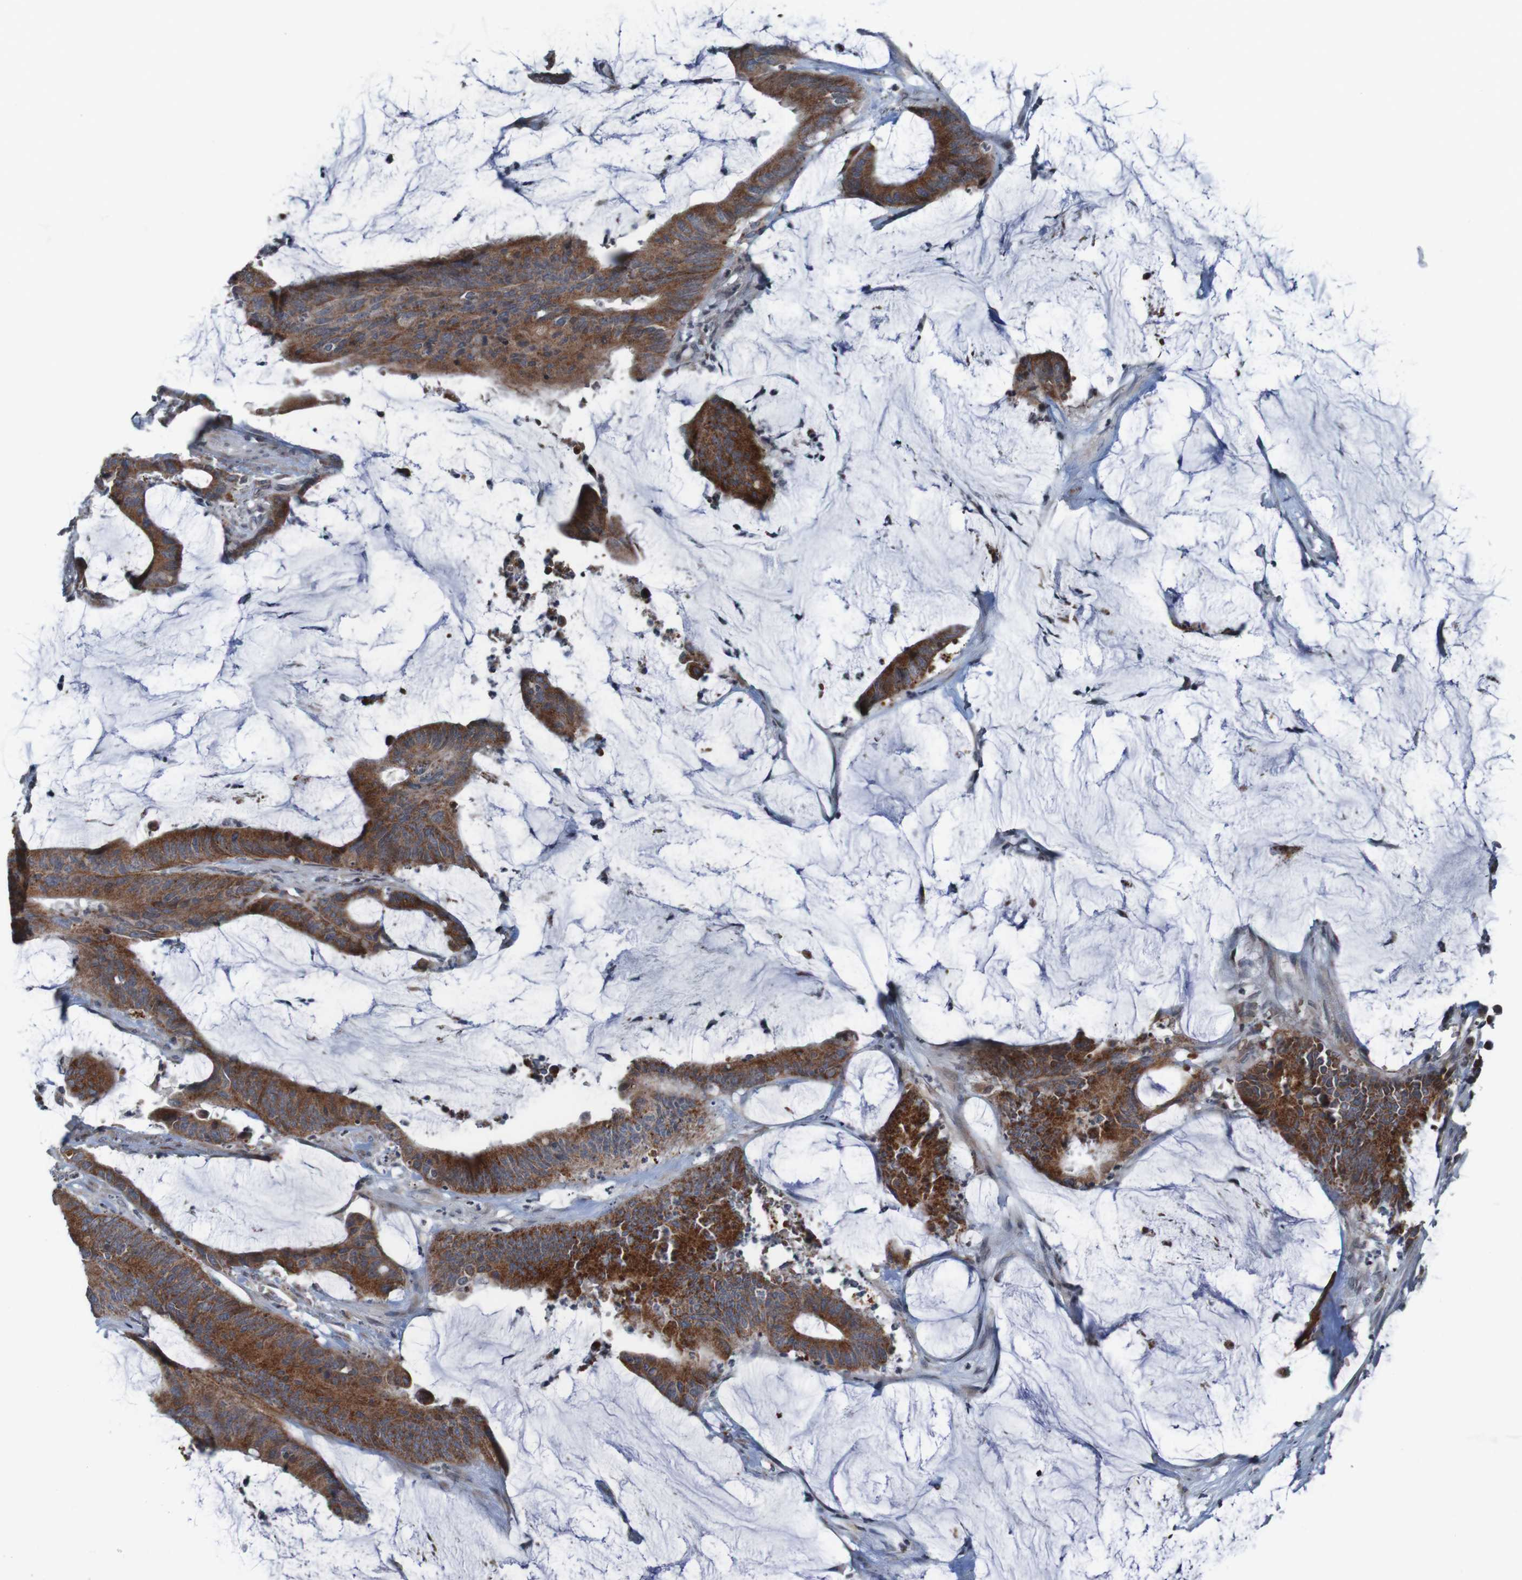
{"staining": {"intensity": "strong", "quantity": ">75%", "location": "cytoplasmic/membranous"}, "tissue": "colorectal cancer", "cell_type": "Tumor cells", "image_type": "cancer", "snomed": [{"axis": "morphology", "description": "Adenocarcinoma, NOS"}, {"axis": "topography", "description": "Rectum"}], "caption": "A photomicrograph of colorectal adenocarcinoma stained for a protein demonstrates strong cytoplasmic/membranous brown staining in tumor cells.", "gene": "UNG", "patient": {"sex": "female", "age": 66}}